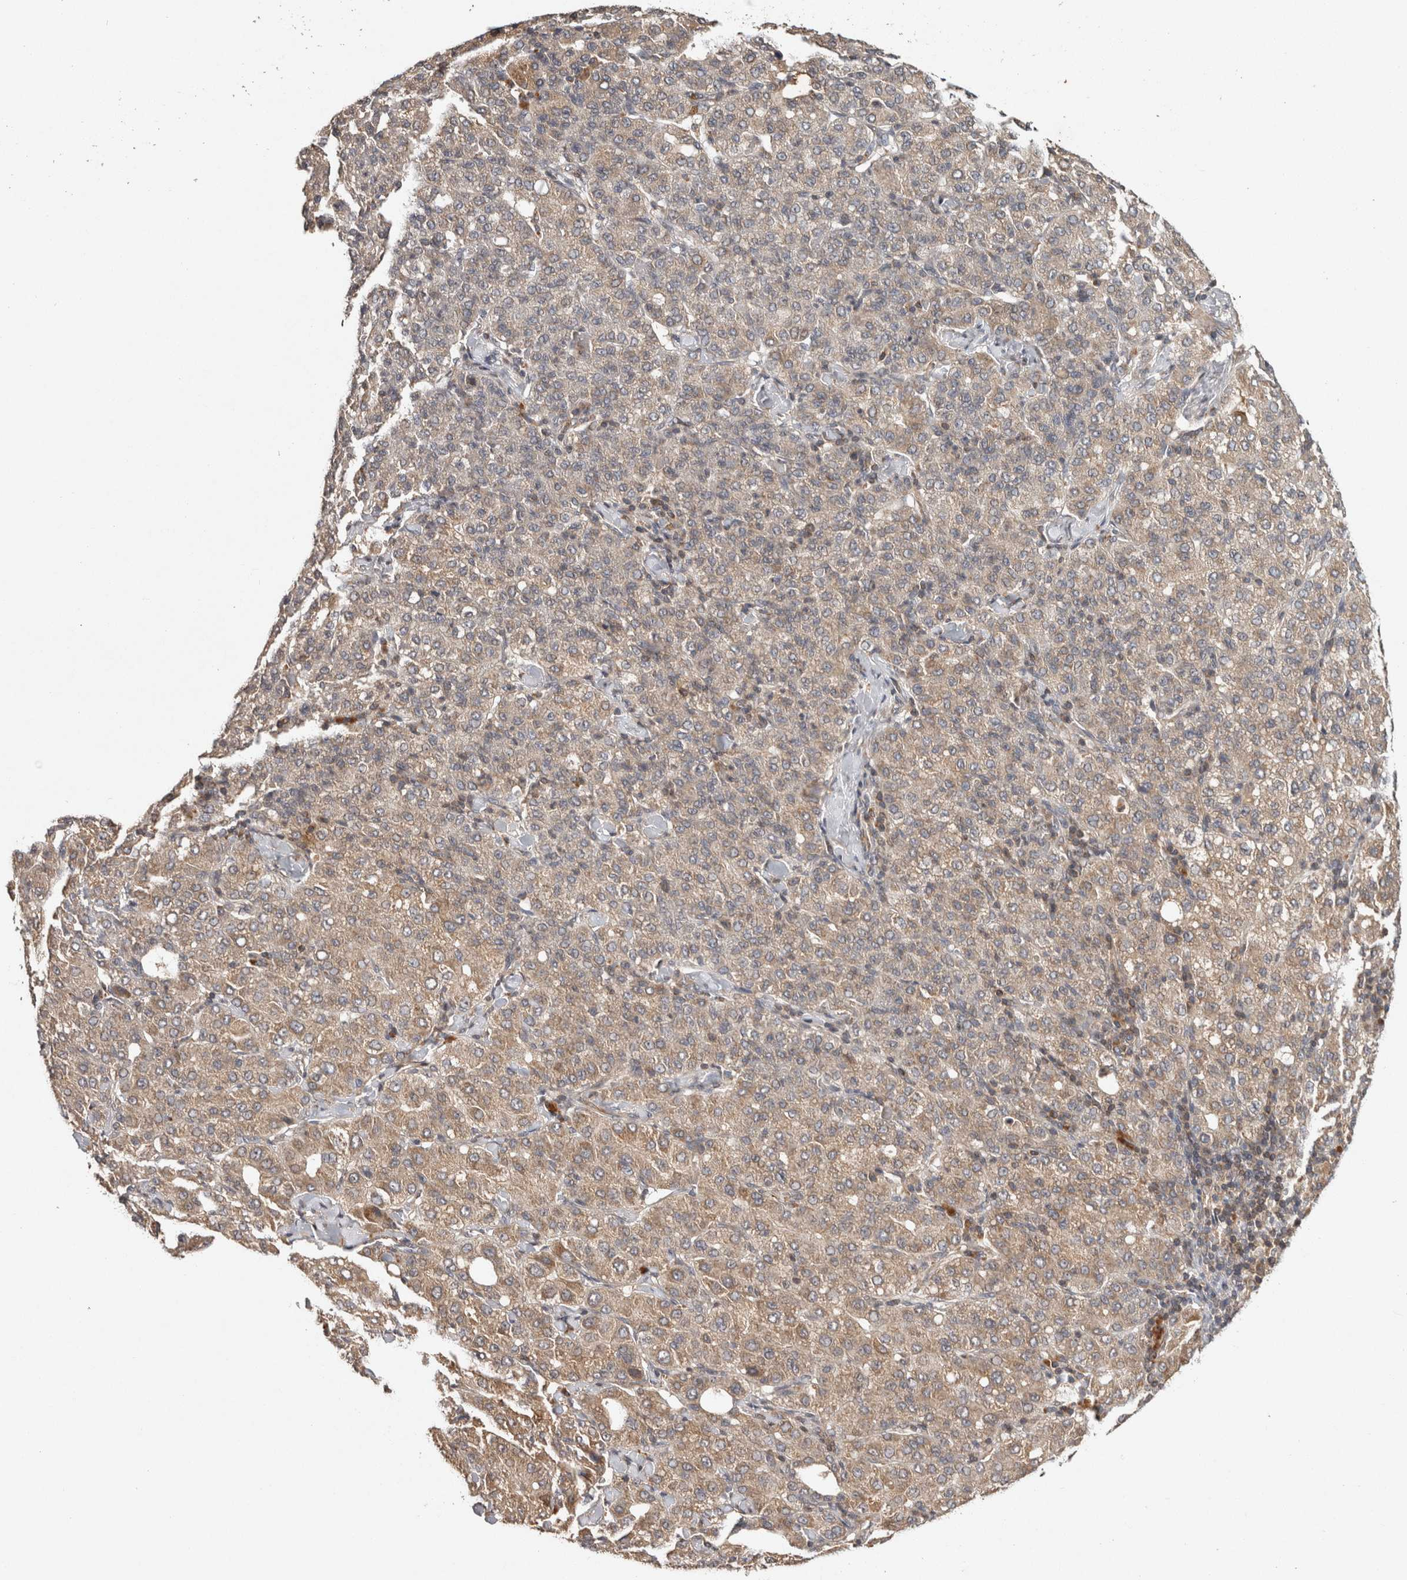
{"staining": {"intensity": "weak", "quantity": "25%-75%", "location": "cytoplasmic/membranous"}, "tissue": "liver cancer", "cell_type": "Tumor cells", "image_type": "cancer", "snomed": [{"axis": "morphology", "description": "Carcinoma, Hepatocellular, NOS"}, {"axis": "topography", "description": "Liver"}], "caption": "High-power microscopy captured an immunohistochemistry photomicrograph of hepatocellular carcinoma (liver), revealing weak cytoplasmic/membranous staining in about 25%-75% of tumor cells.", "gene": "HMOX2", "patient": {"sex": "male", "age": 65}}